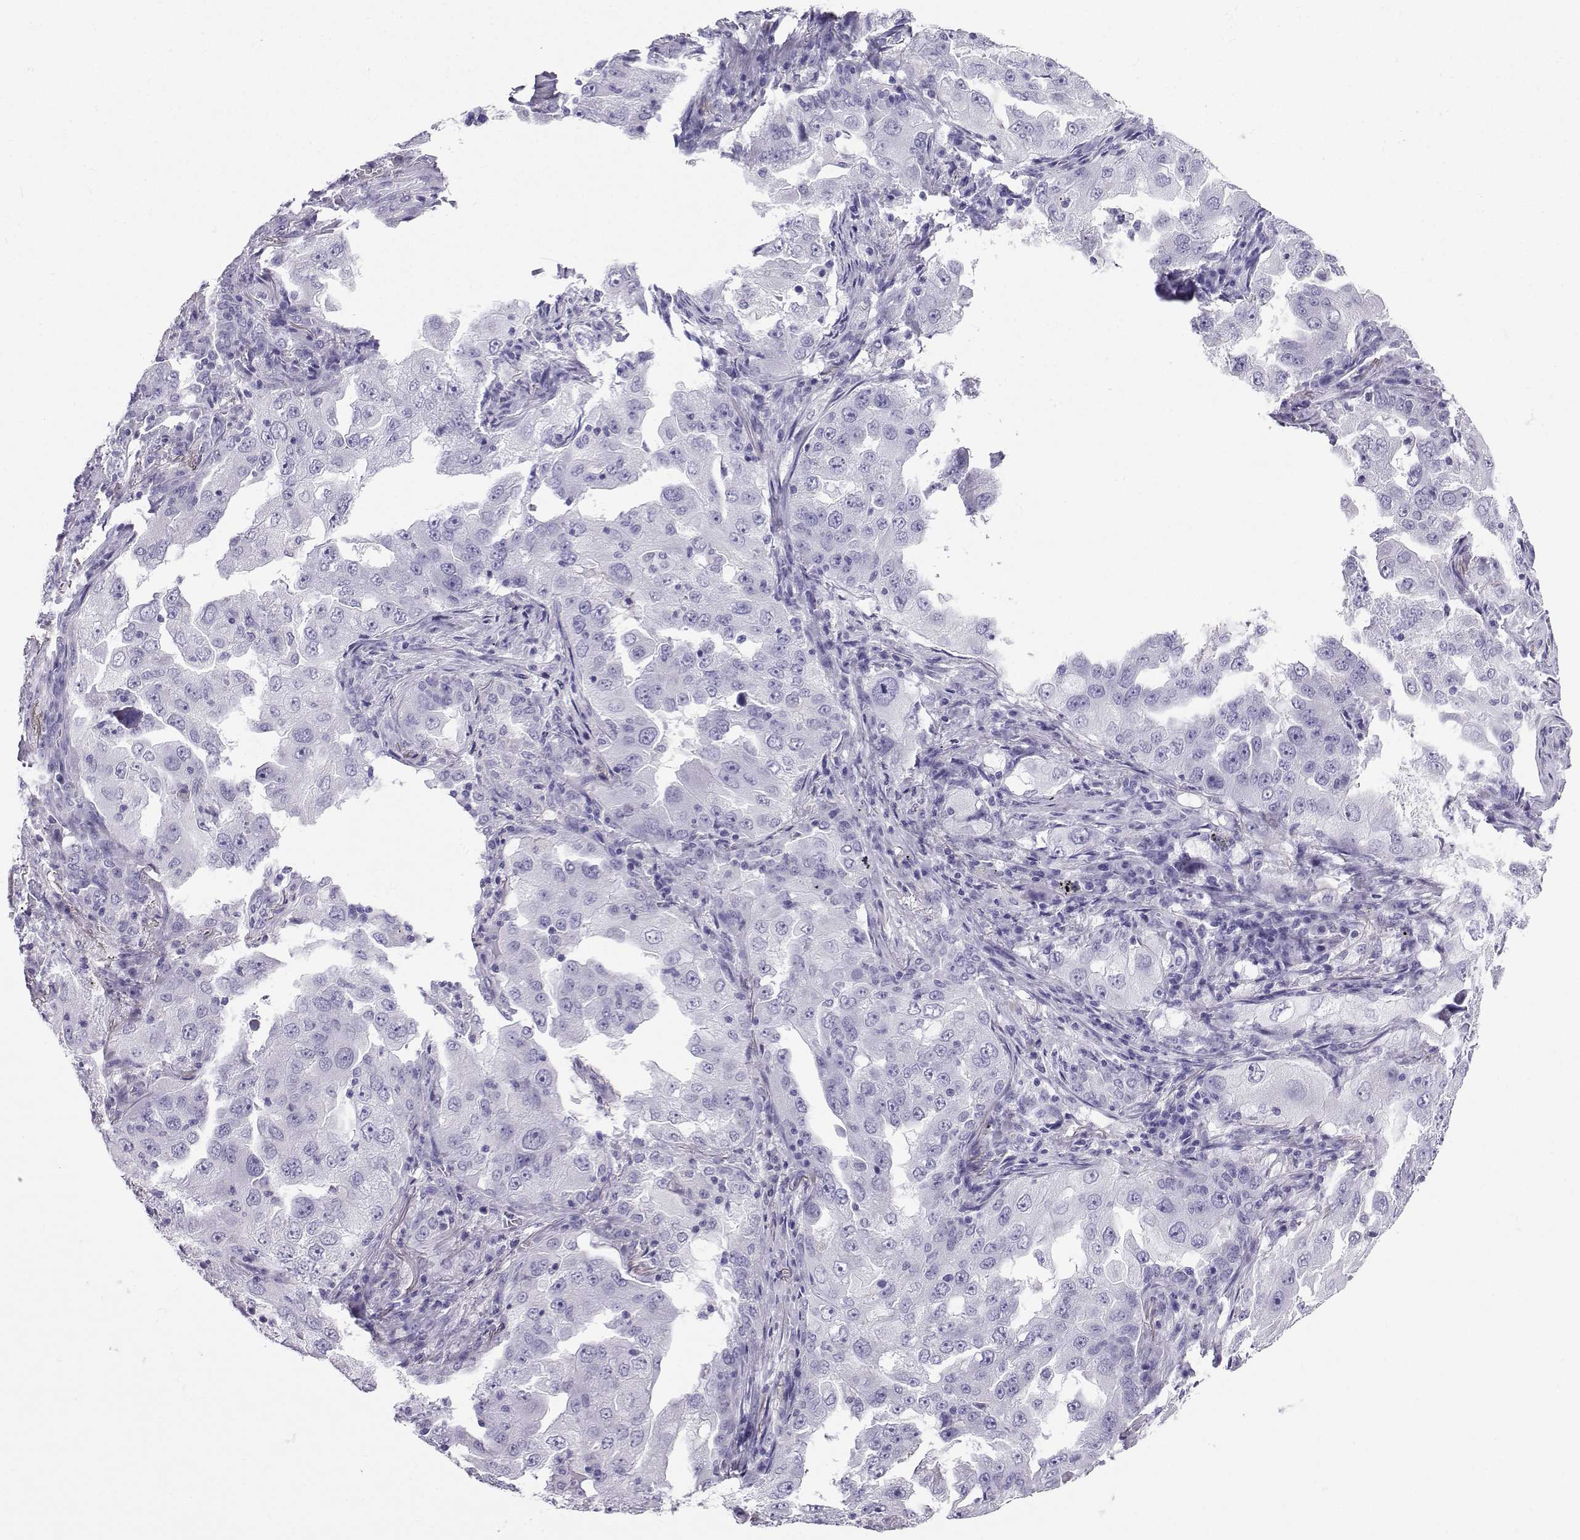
{"staining": {"intensity": "negative", "quantity": "none", "location": "none"}, "tissue": "lung cancer", "cell_type": "Tumor cells", "image_type": "cancer", "snomed": [{"axis": "morphology", "description": "Adenocarcinoma, NOS"}, {"axis": "topography", "description": "Lung"}], "caption": "This is a image of immunohistochemistry staining of lung adenocarcinoma, which shows no staining in tumor cells.", "gene": "CD109", "patient": {"sex": "female", "age": 61}}